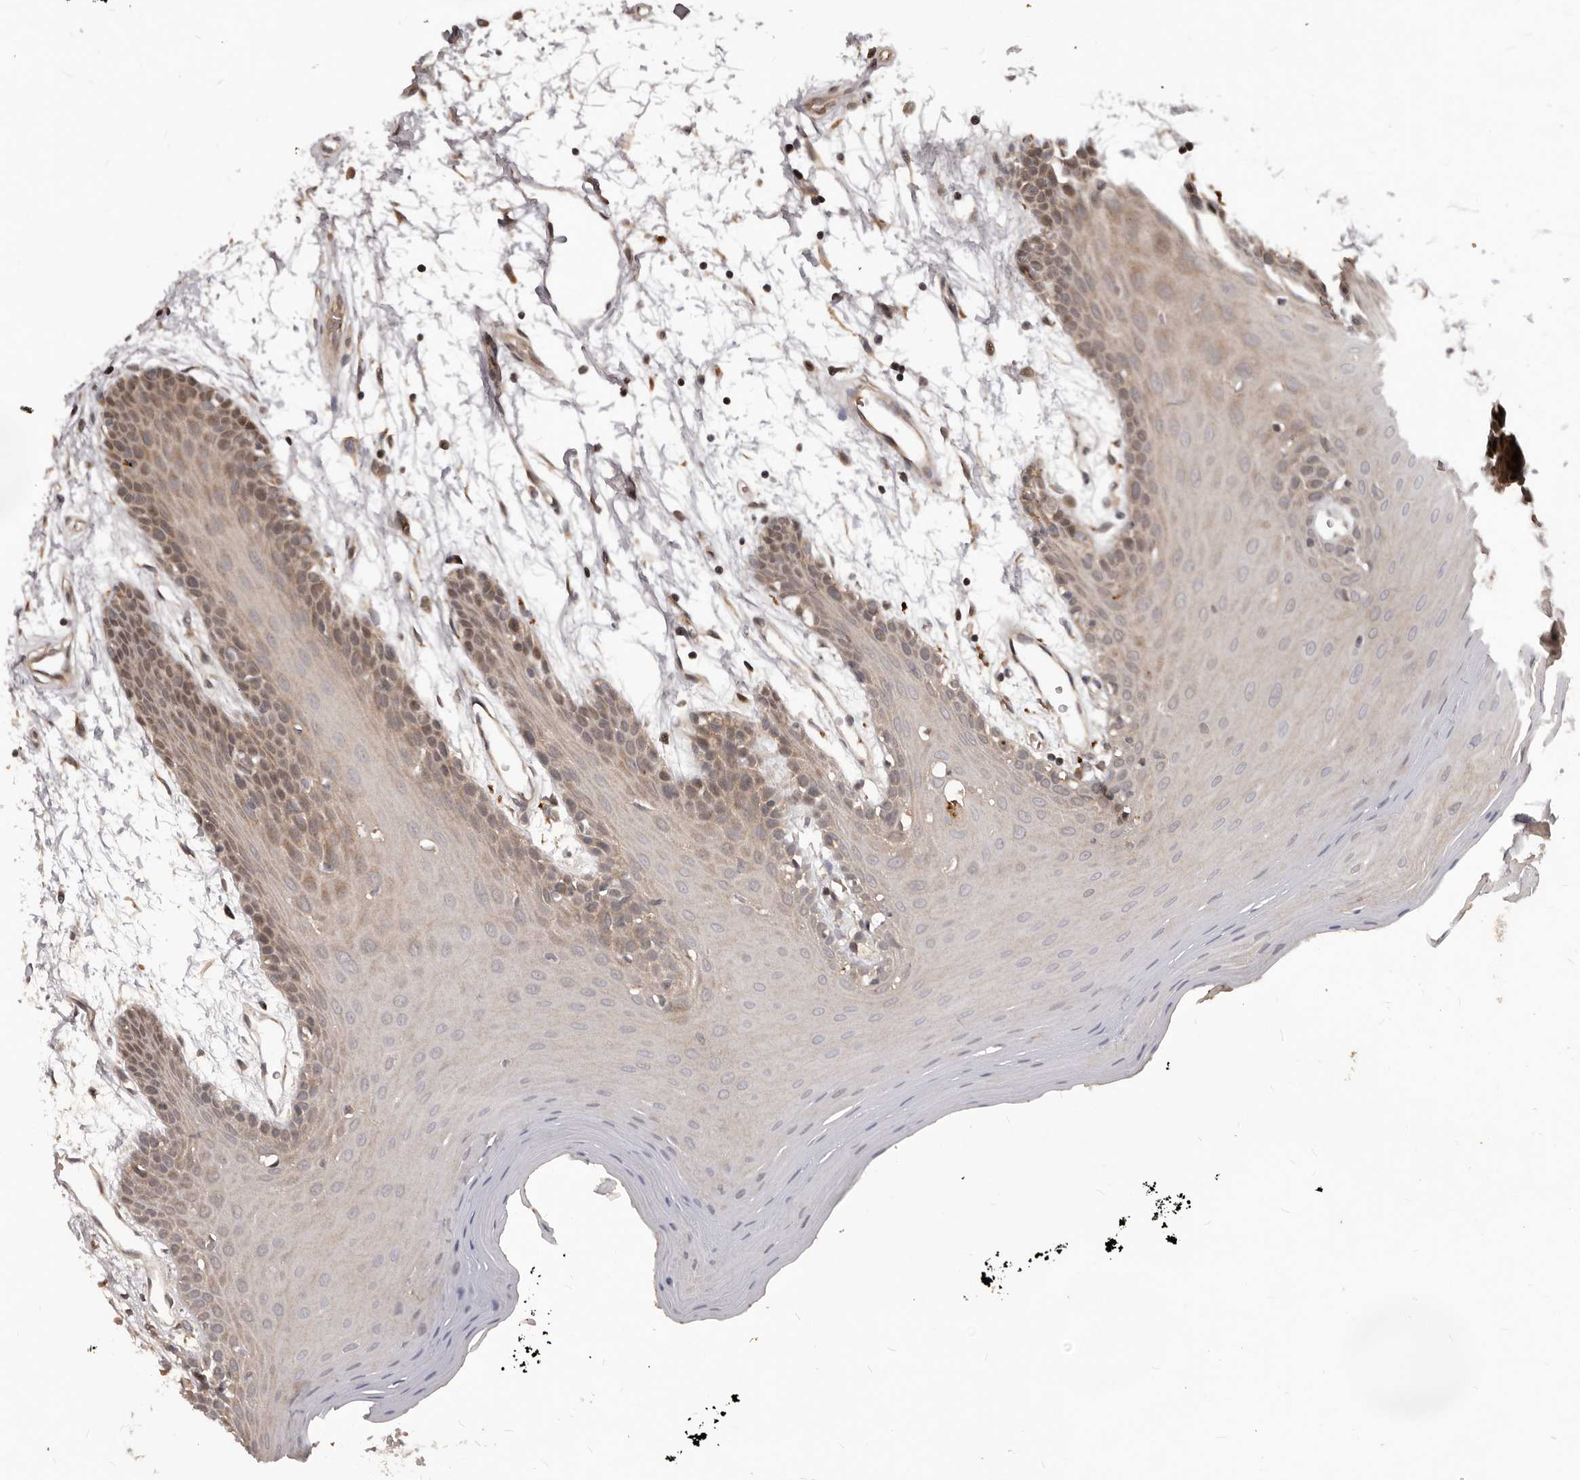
{"staining": {"intensity": "moderate", "quantity": "<25%", "location": "cytoplasmic/membranous,nuclear"}, "tissue": "oral mucosa", "cell_type": "Squamous epithelial cells", "image_type": "normal", "snomed": [{"axis": "morphology", "description": "Normal tissue, NOS"}, {"axis": "morphology", "description": "Squamous cell carcinoma, NOS"}, {"axis": "topography", "description": "Skeletal muscle"}, {"axis": "topography", "description": "Oral tissue"}, {"axis": "topography", "description": "Salivary gland"}, {"axis": "topography", "description": "Head-Neck"}], "caption": "Immunohistochemistry staining of benign oral mucosa, which demonstrates low levels of moderate cytoplasmic/membranous,nuclear positivity in about <25% of squamous epithelial cells indicating moderate cytoplasmic/membranous,nuclear protein staining. The staining was performed using DAB (brown) for protein detection and nuclei were counterstained in hematoxylin (blue).", "gene": "GABPB2", "patient": {"sex": "male", "age": 54}}